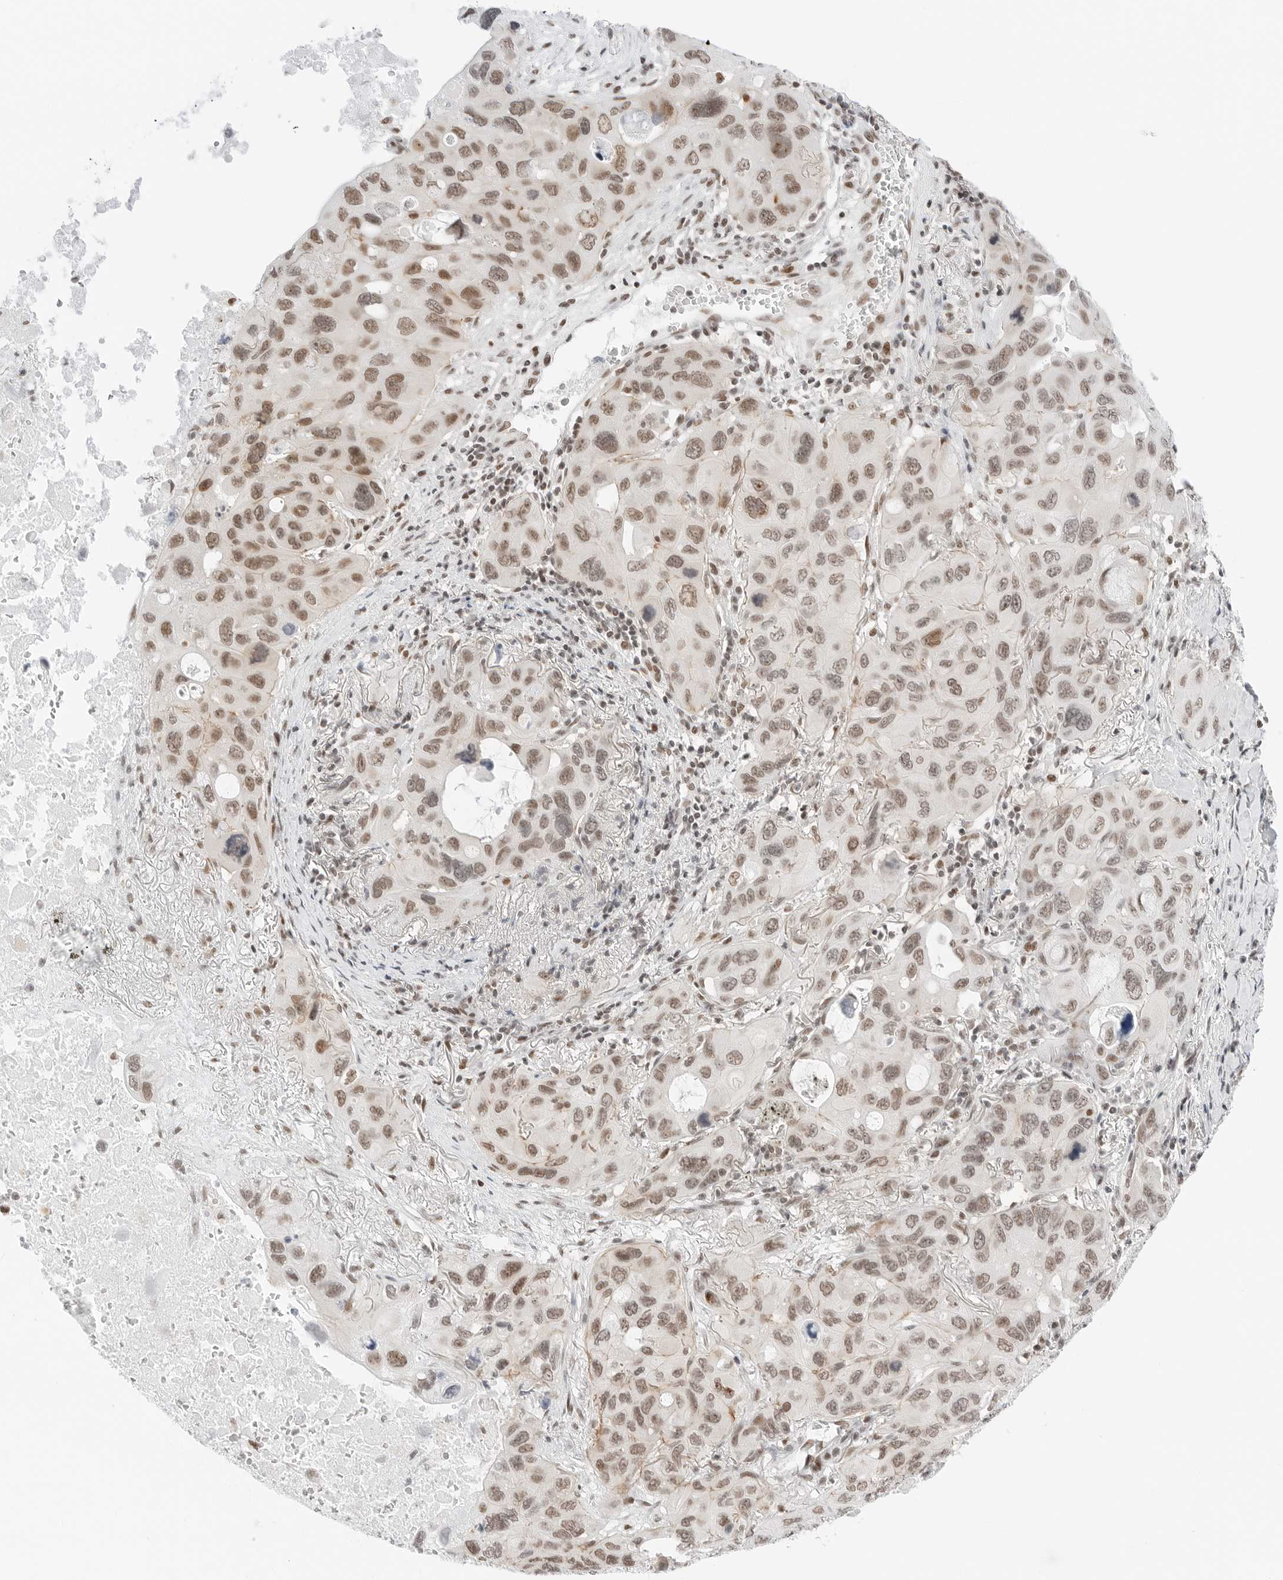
{"staining": {"intensity": "moderate", "quantity": ">75%", "location": "nuclear"}, "tissue": "lung cancer", "cell_type": "Tumor cells", "image_type": "cancer", "snomed": [{"axis": "morphology", "description": "Squamous cell carcinoma, NOS"}, {"axis": "topography", "description": "Lung"}], "caption": "Lung squamous cell carcinoma stained with DAB IHC displays medium levels of moderate nuclear expression in approximately >75% of tumor cells. (brown staining indicates protein expression, while blue staining denotes nuclei).", "gene": "CRTC2", "patient": {"sex": "female", "age": 73}}